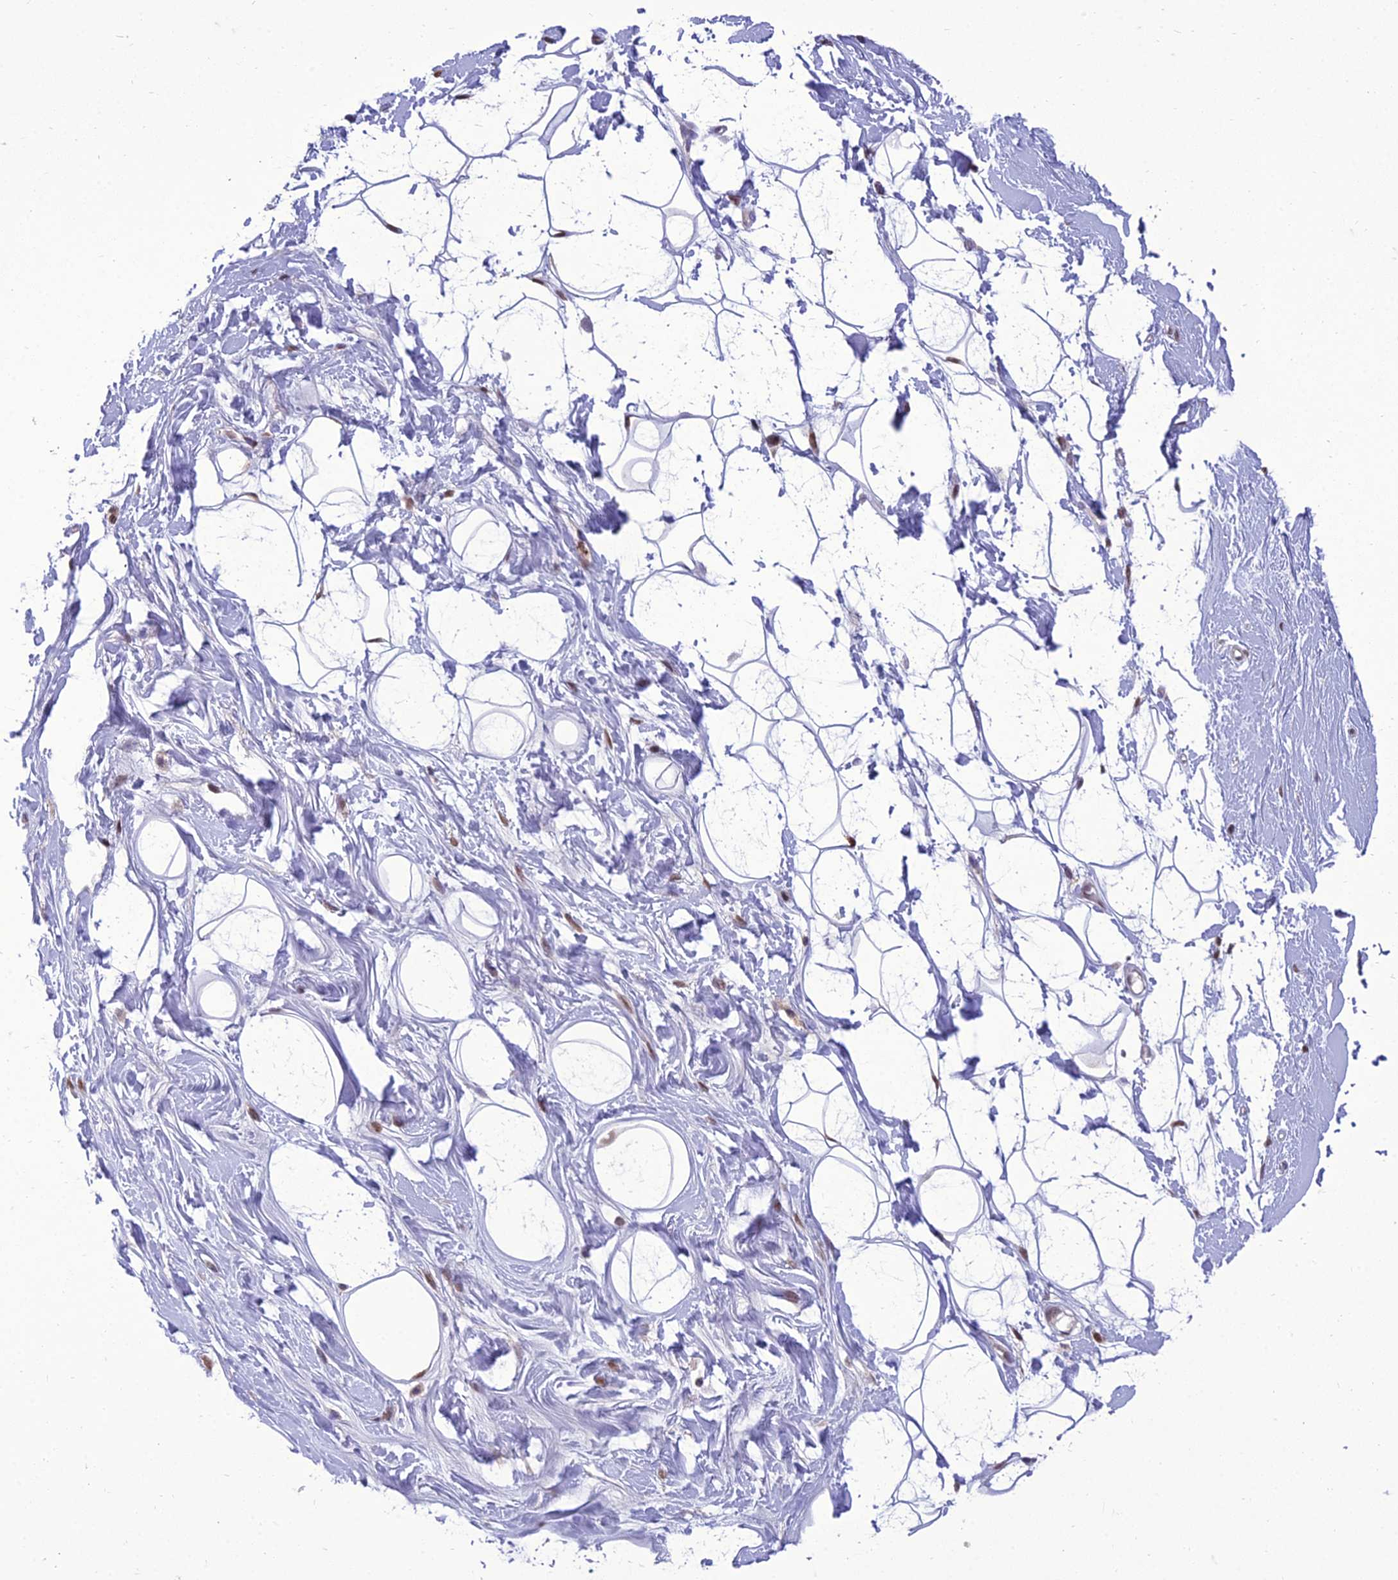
{"staining": {"intensity": "moderate", "quantity": "<25%", "location": "nuclear"}, "tissue": "adipose tissue", "cell_type": "Adipocytes", "image_type": "normal", "snomed": [{"axis": "morphology", "description": "Normal tissue, NOS"}, {"axis": "topography", "description": "Breast"}], "caption": "Brown immunohistochemical staining in unremarkable human adipose tissue demonstrates moderate nuclear staining in about <25% of adipocytes. Immunohistochemistry stains the protein in brown and the nuclei are stained blue.", "gene": "RANBP3", "patient": {"sex": "female", "age": 26}}